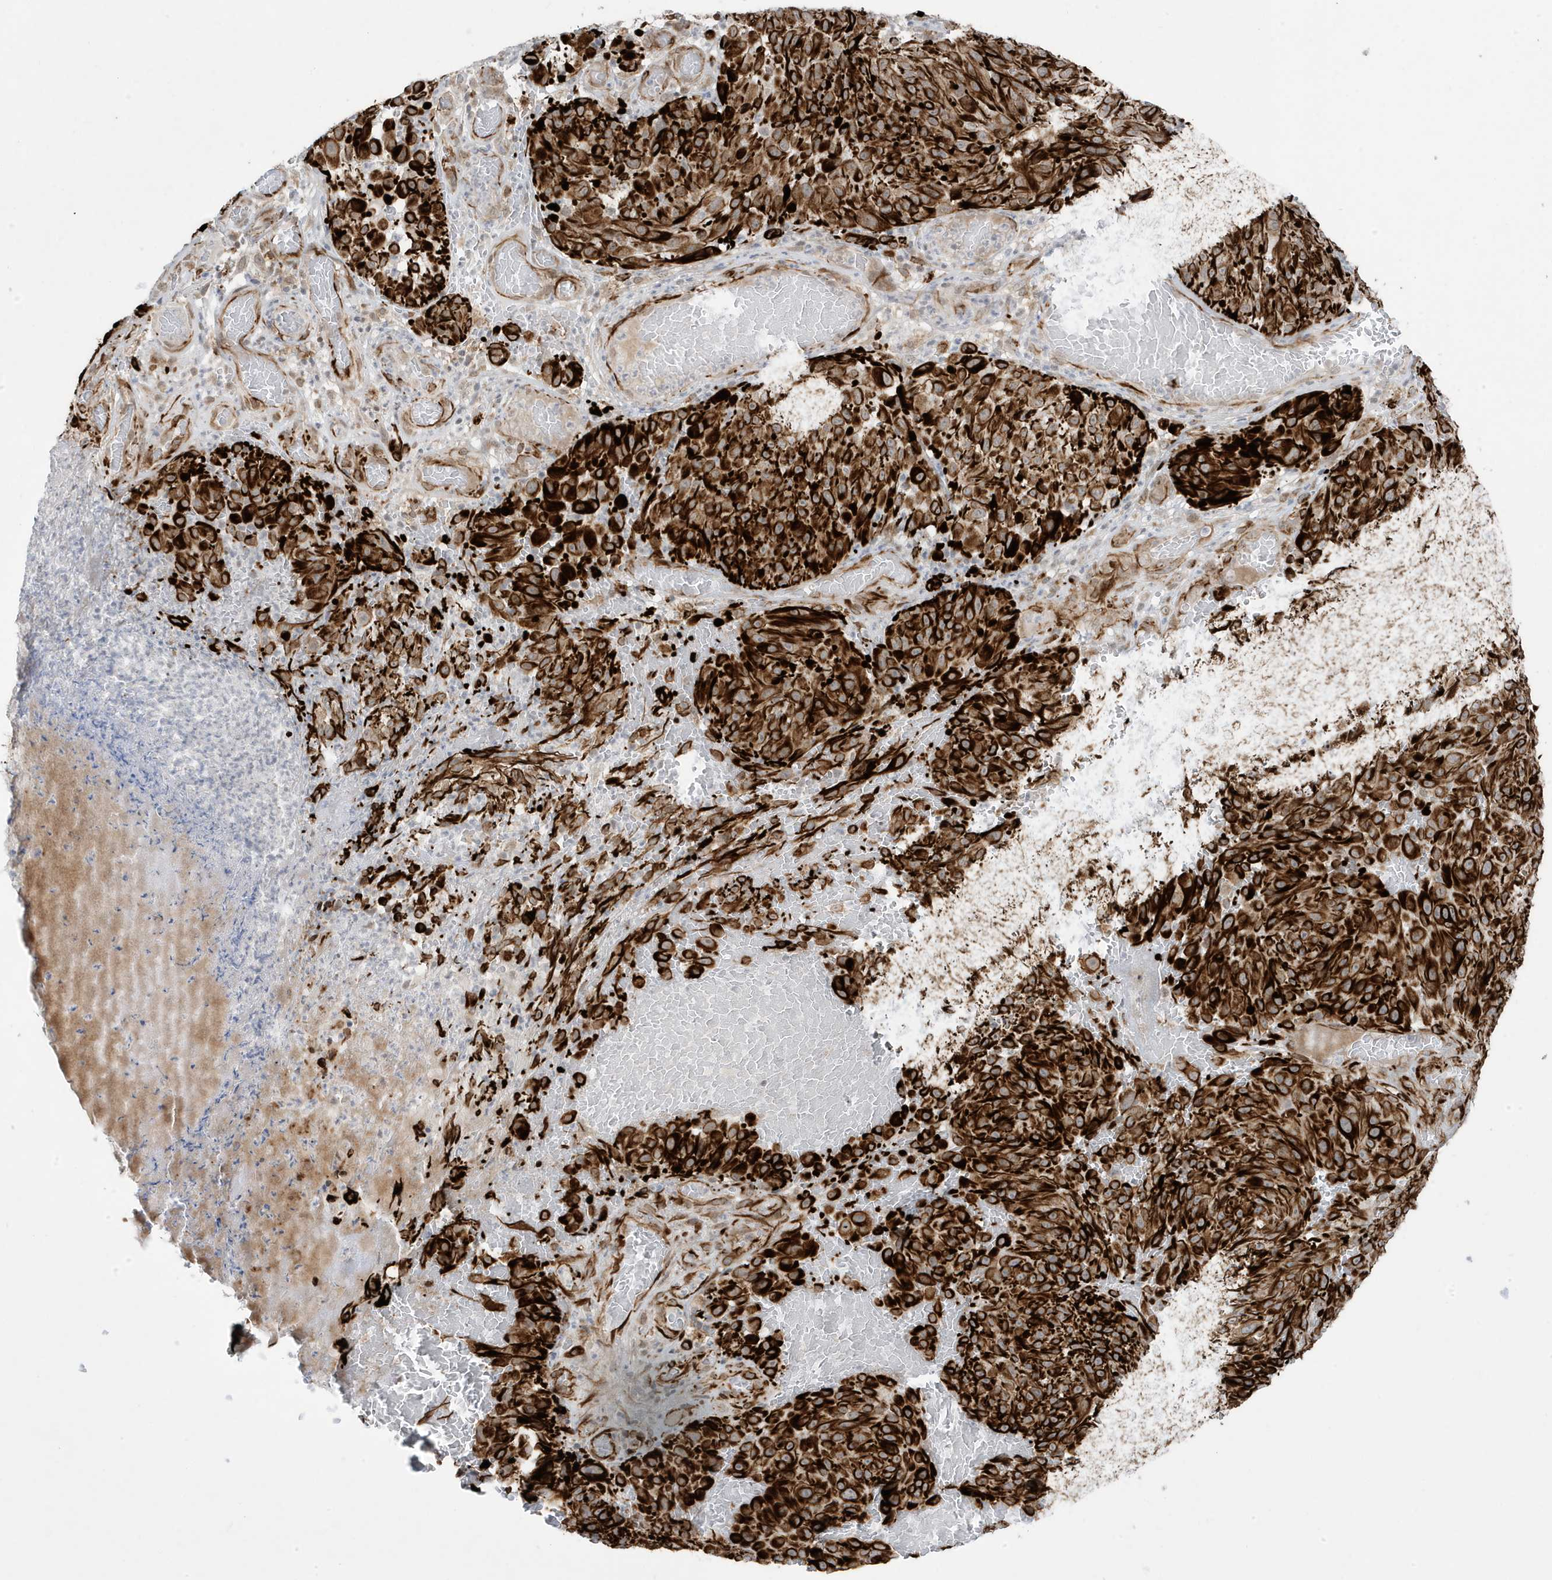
{"staining": {"intensity": "strong", "quantity": ">75%", "location": "cytoplasmic/membranous"}, "tissue": "melanoma", "cell_type": "Tumor cells", "image_type": "cancer", "snomed": [{"axis": "morphology", "description": "Malignant melanoma, NOS"}, {"axis": "topography", "description": "Skin"}], "caption": "Immunohistochemistry (IHC) micrograph of neoplastic tissue: malignant melanoma stained using immunohistochemistry demonstrates high levels of strong protein expression localized specifically in the cytoplasmic/membranous of tumor cells, appearing as a cytoplasmic/membranous brown color.", "gene": "ADAMTSL3", "patient": {"sex": "male", "age": 83}}